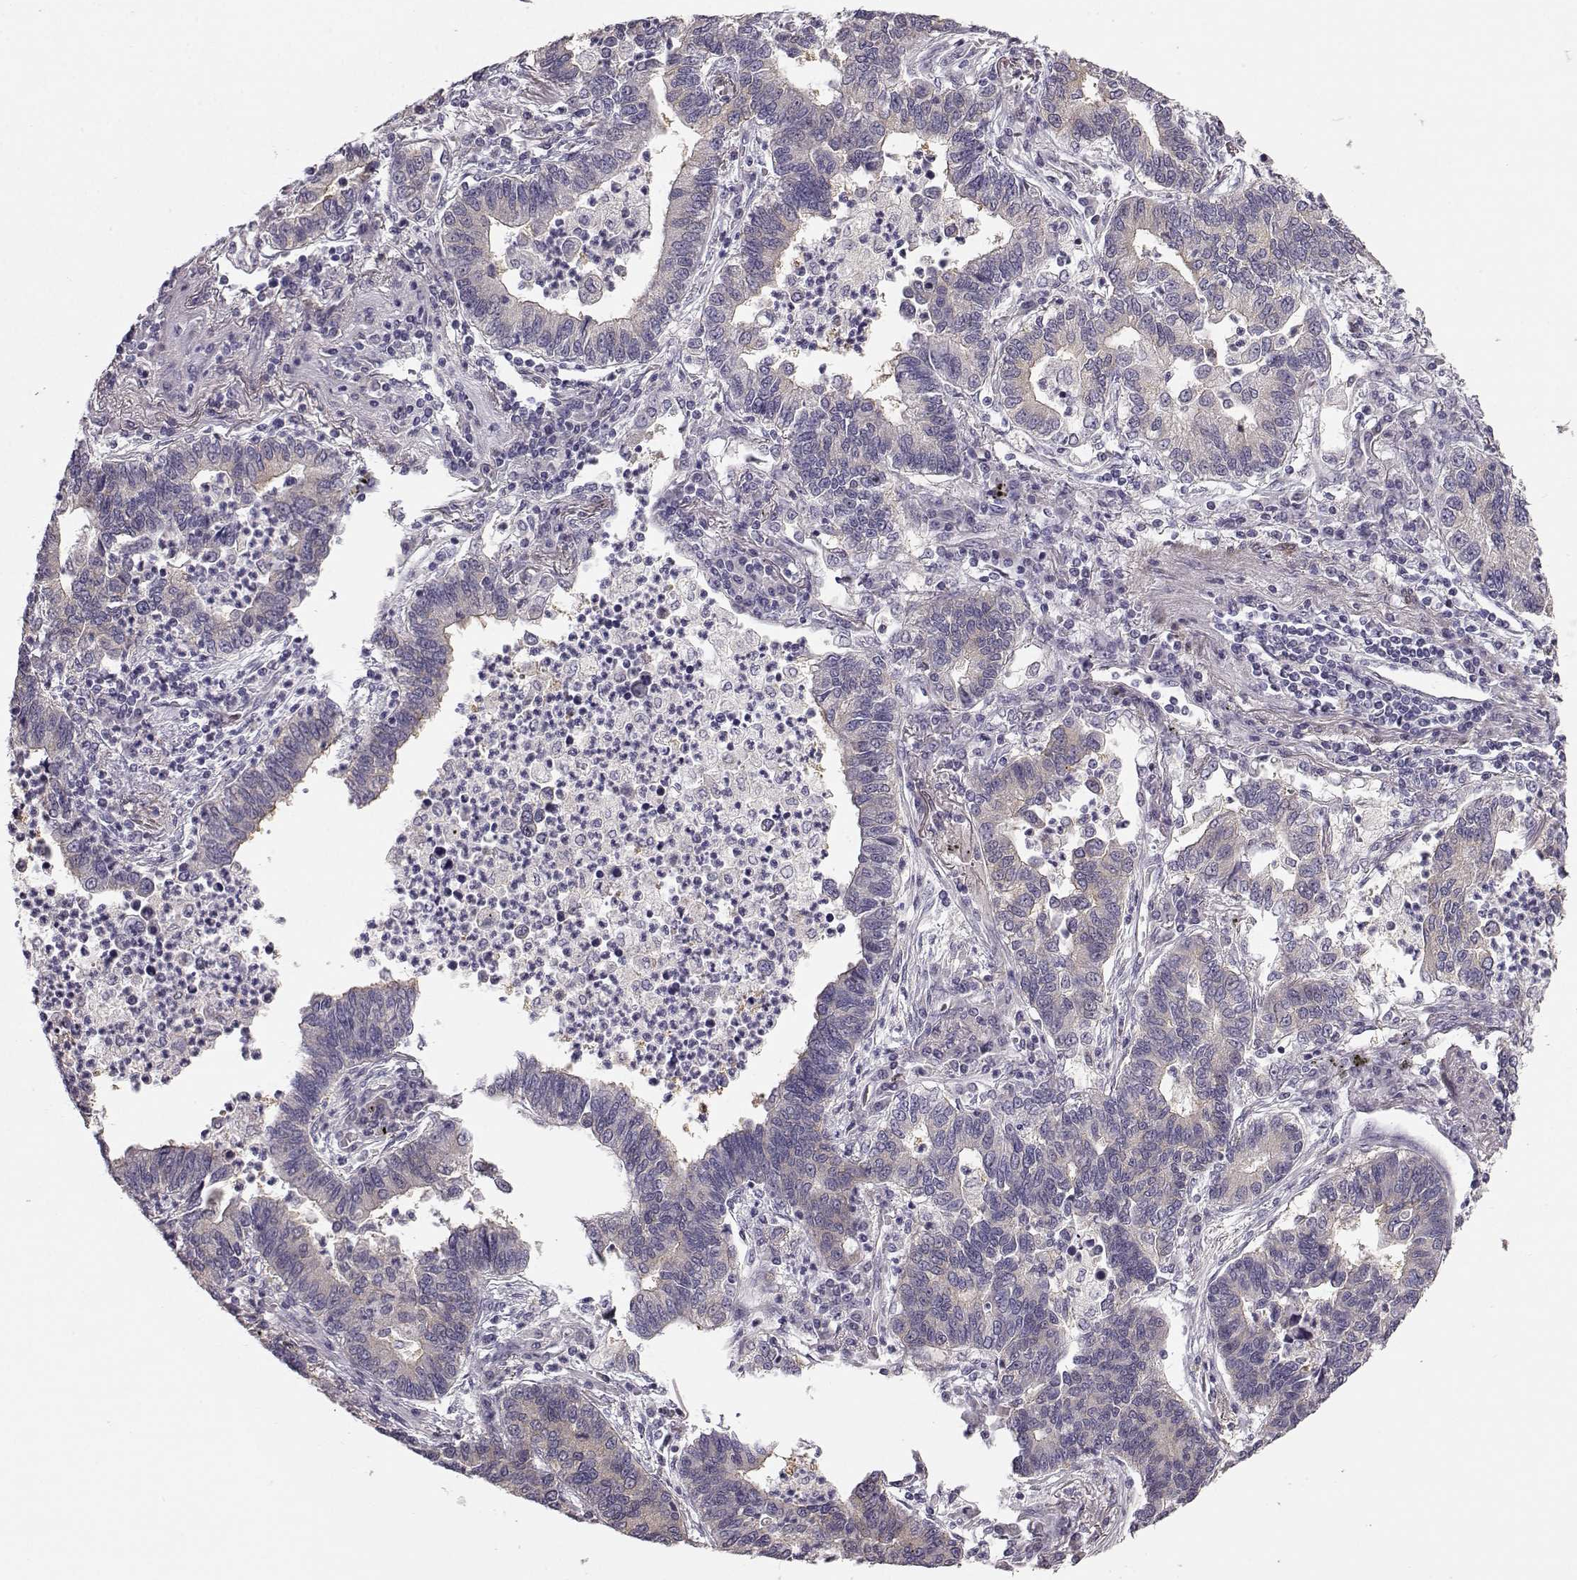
{"staining": {"intensity": "negative", "quantity": "none", "location": "none"}, "tissue": "lung cancer", "cell_type": "Tumor cells", "image_type": "cancer", "snomed": [{"axis": "morphology", "description": "Adenocarcinoma, NOS"}, {"axis": "topography", "description": "Lung"}], "caption": "A high-resolution histopathology image shows IHC staining of lung cancer, which shows no significant expression in tumor cells.", "gene": "GPR50", "patient": {"sex": "female", "age": 57}}